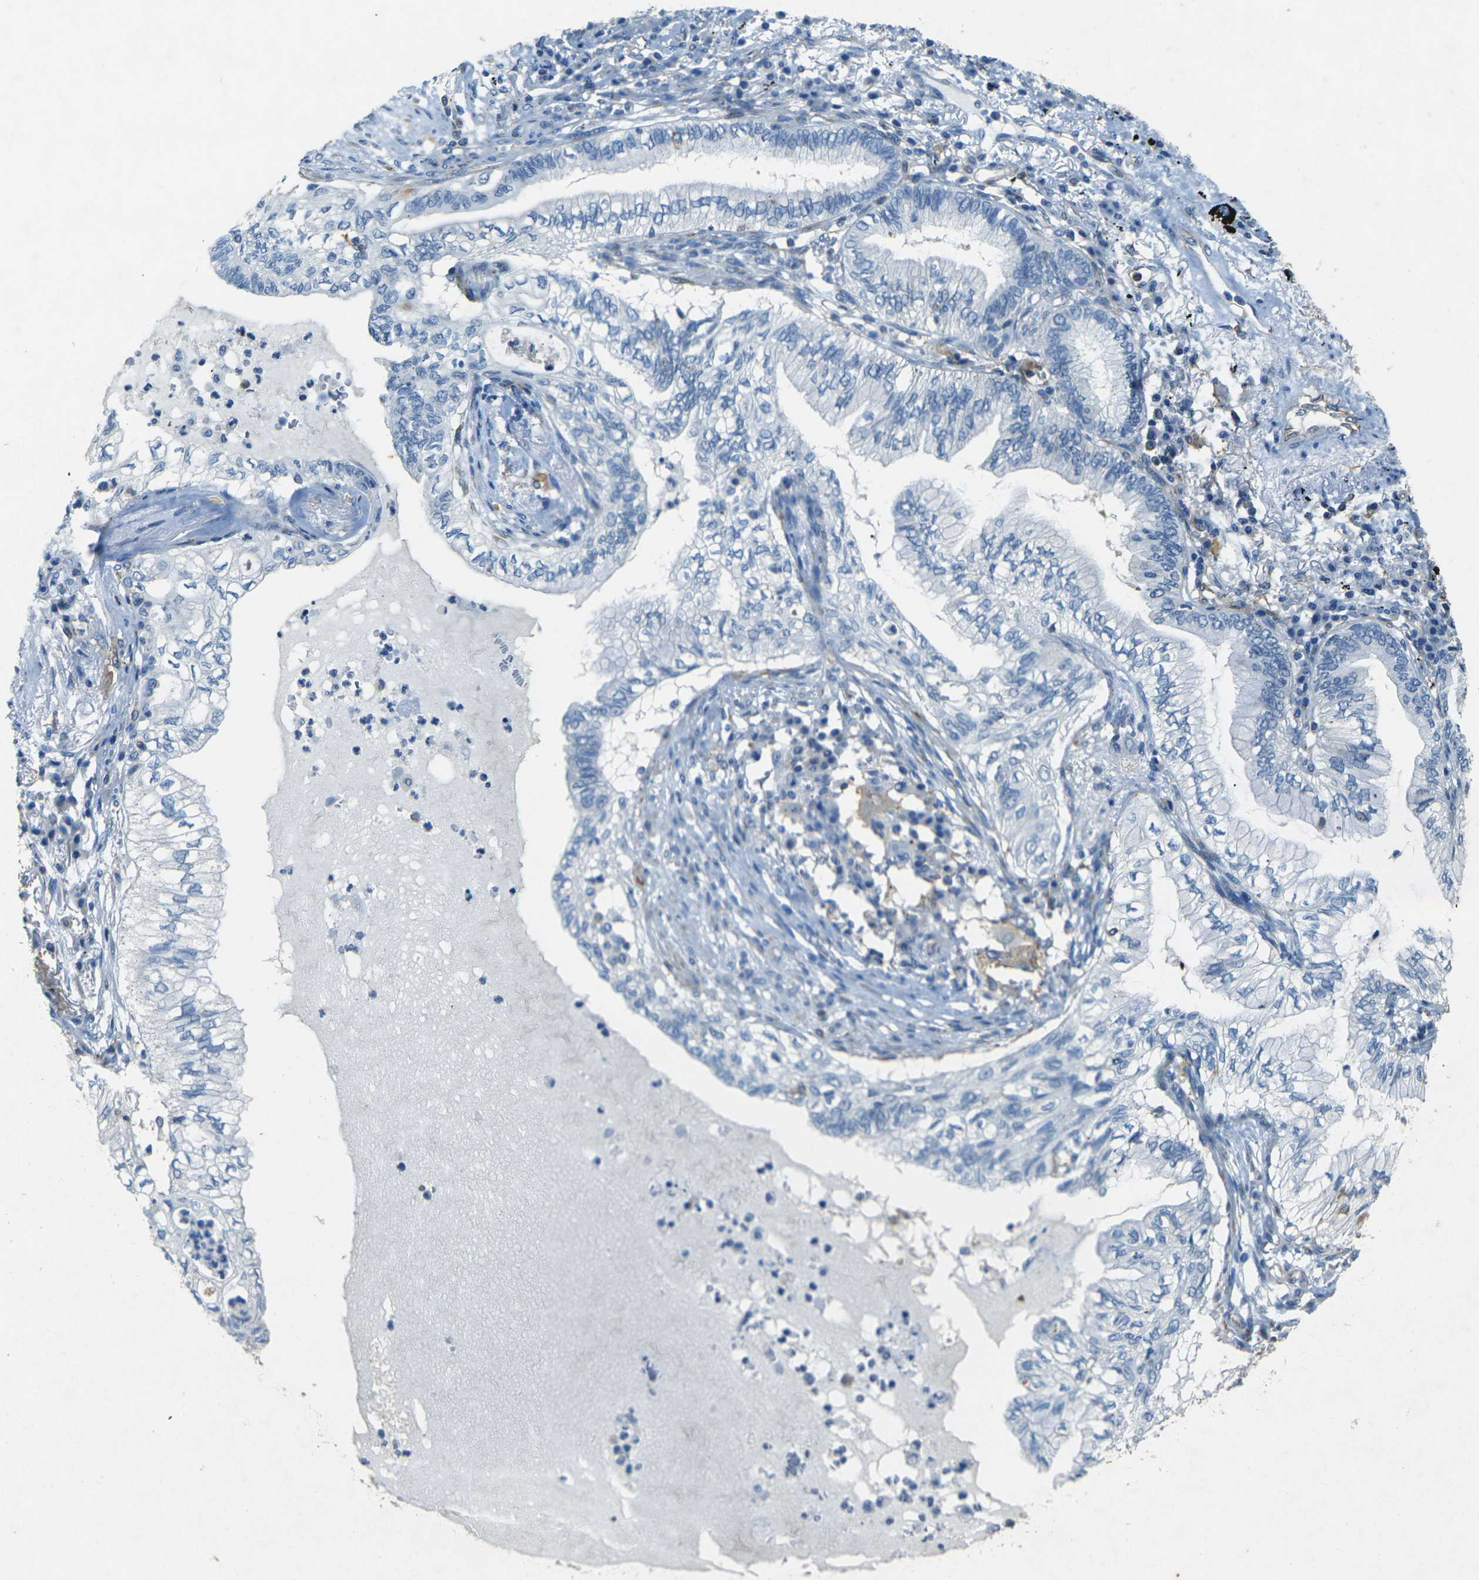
{"staining": {"intensity": "negative", "quantity": "none", "location": "none"}, "tissue": "lung cancer", "cell_type": "Tumor cells", "image_type": "cancer", "snomed": [{"axis": "morphology", "description": "Normal tissue, NOS"}, {"axis": "morphology", "description": "Adenocarcinoma, NOS"}, {"axis": "topography", "description": "Bronchus"}, {"axis": "topography", "description": "Lung"}], "caption": "Immunohistochemical staining of human lung cancer shows no significant positivity in tumor cells.", "gene": "SORT1", "patient": {"sex": "female", "age": 70}}